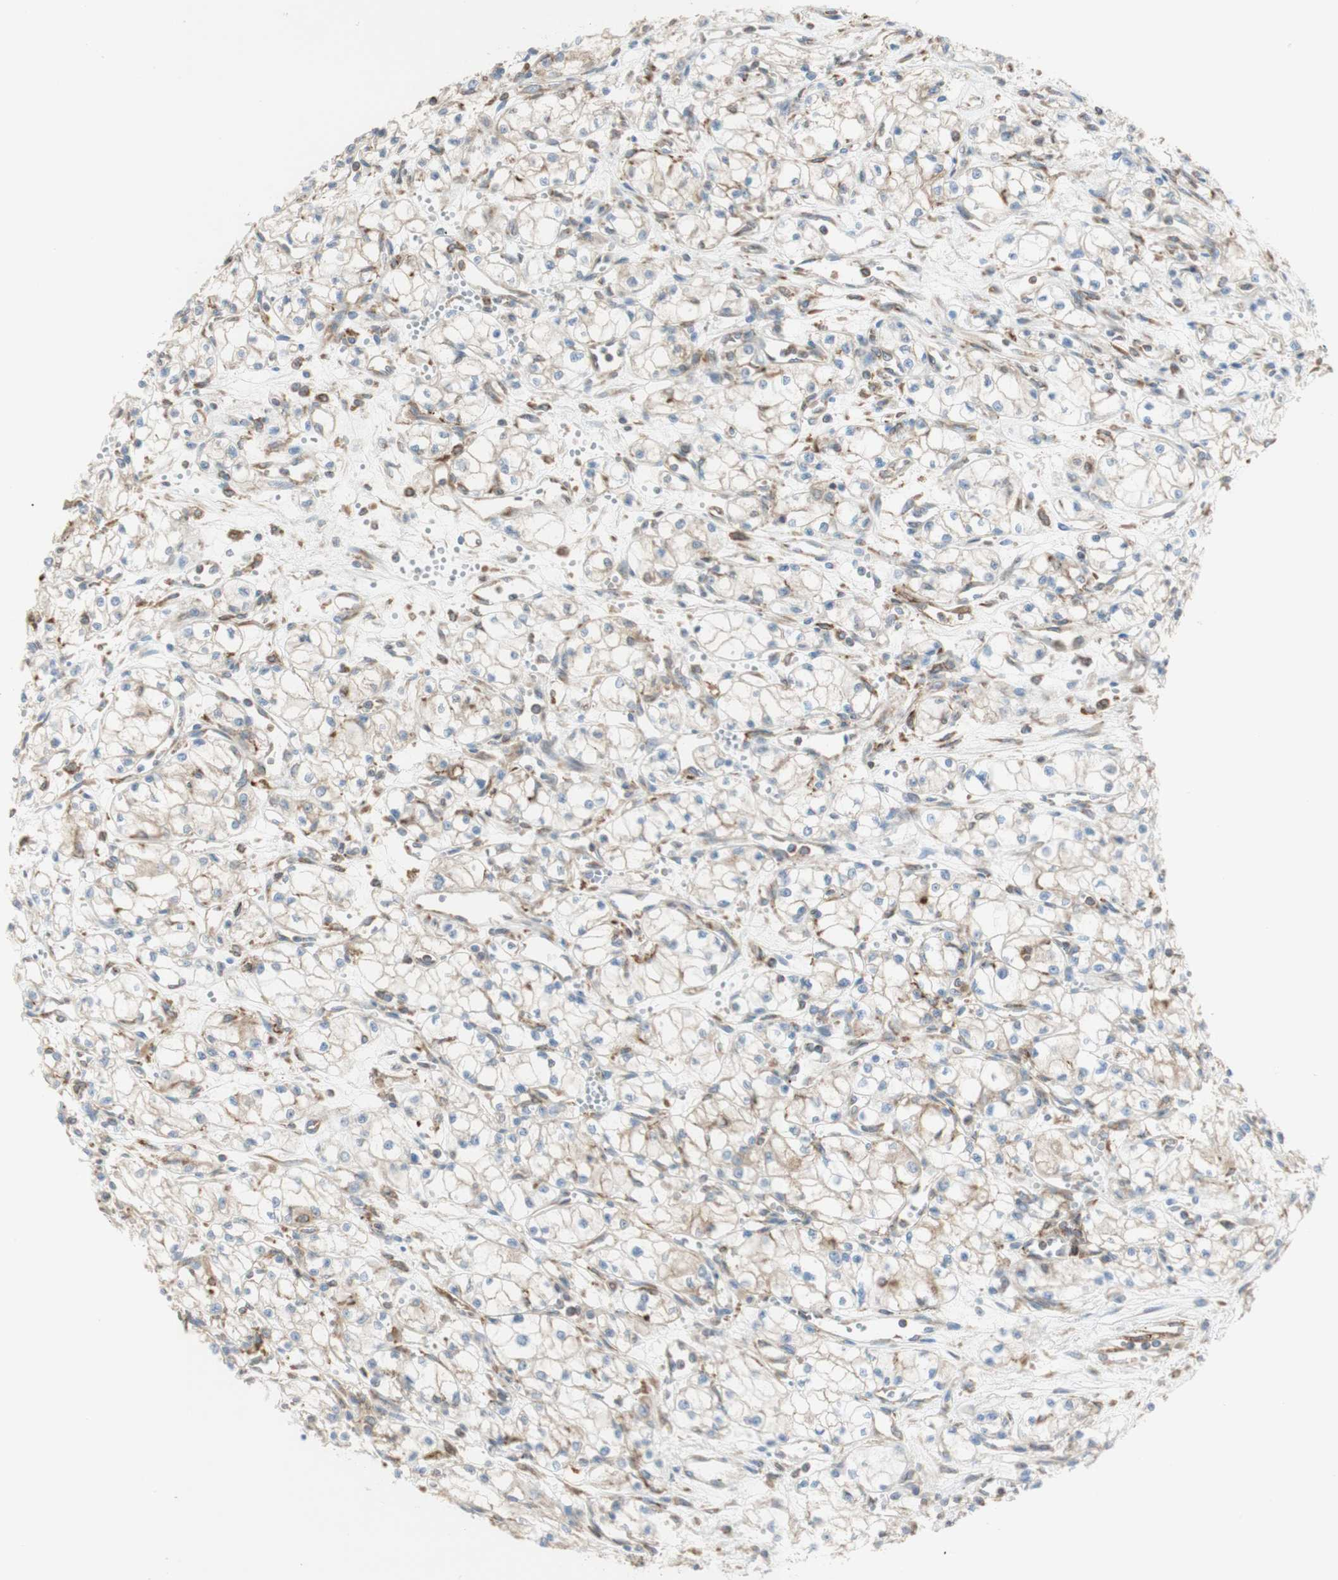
{"staining": {"intensity": "weak", "quantity": "<25%", "location": "cytoplasmic/membranous"}, "tissue": "renal cancer", "cell_type": "Tumor cells", "image_type": "cancer", "snomed": [{"axis": "morphology", "description": "Normal tissue, NOS"}, {"axis": "morphology", "description": "Adenocarcinoma, NOS"}, {"axis": "topography", "description": "Kidney"}], "caption": "This is an IHC histopathology image of human renal adenocarcinoma. There is no staining in tumor cells.", "gene": "MANF", "patient": {"sex": "male", "age": 59}}